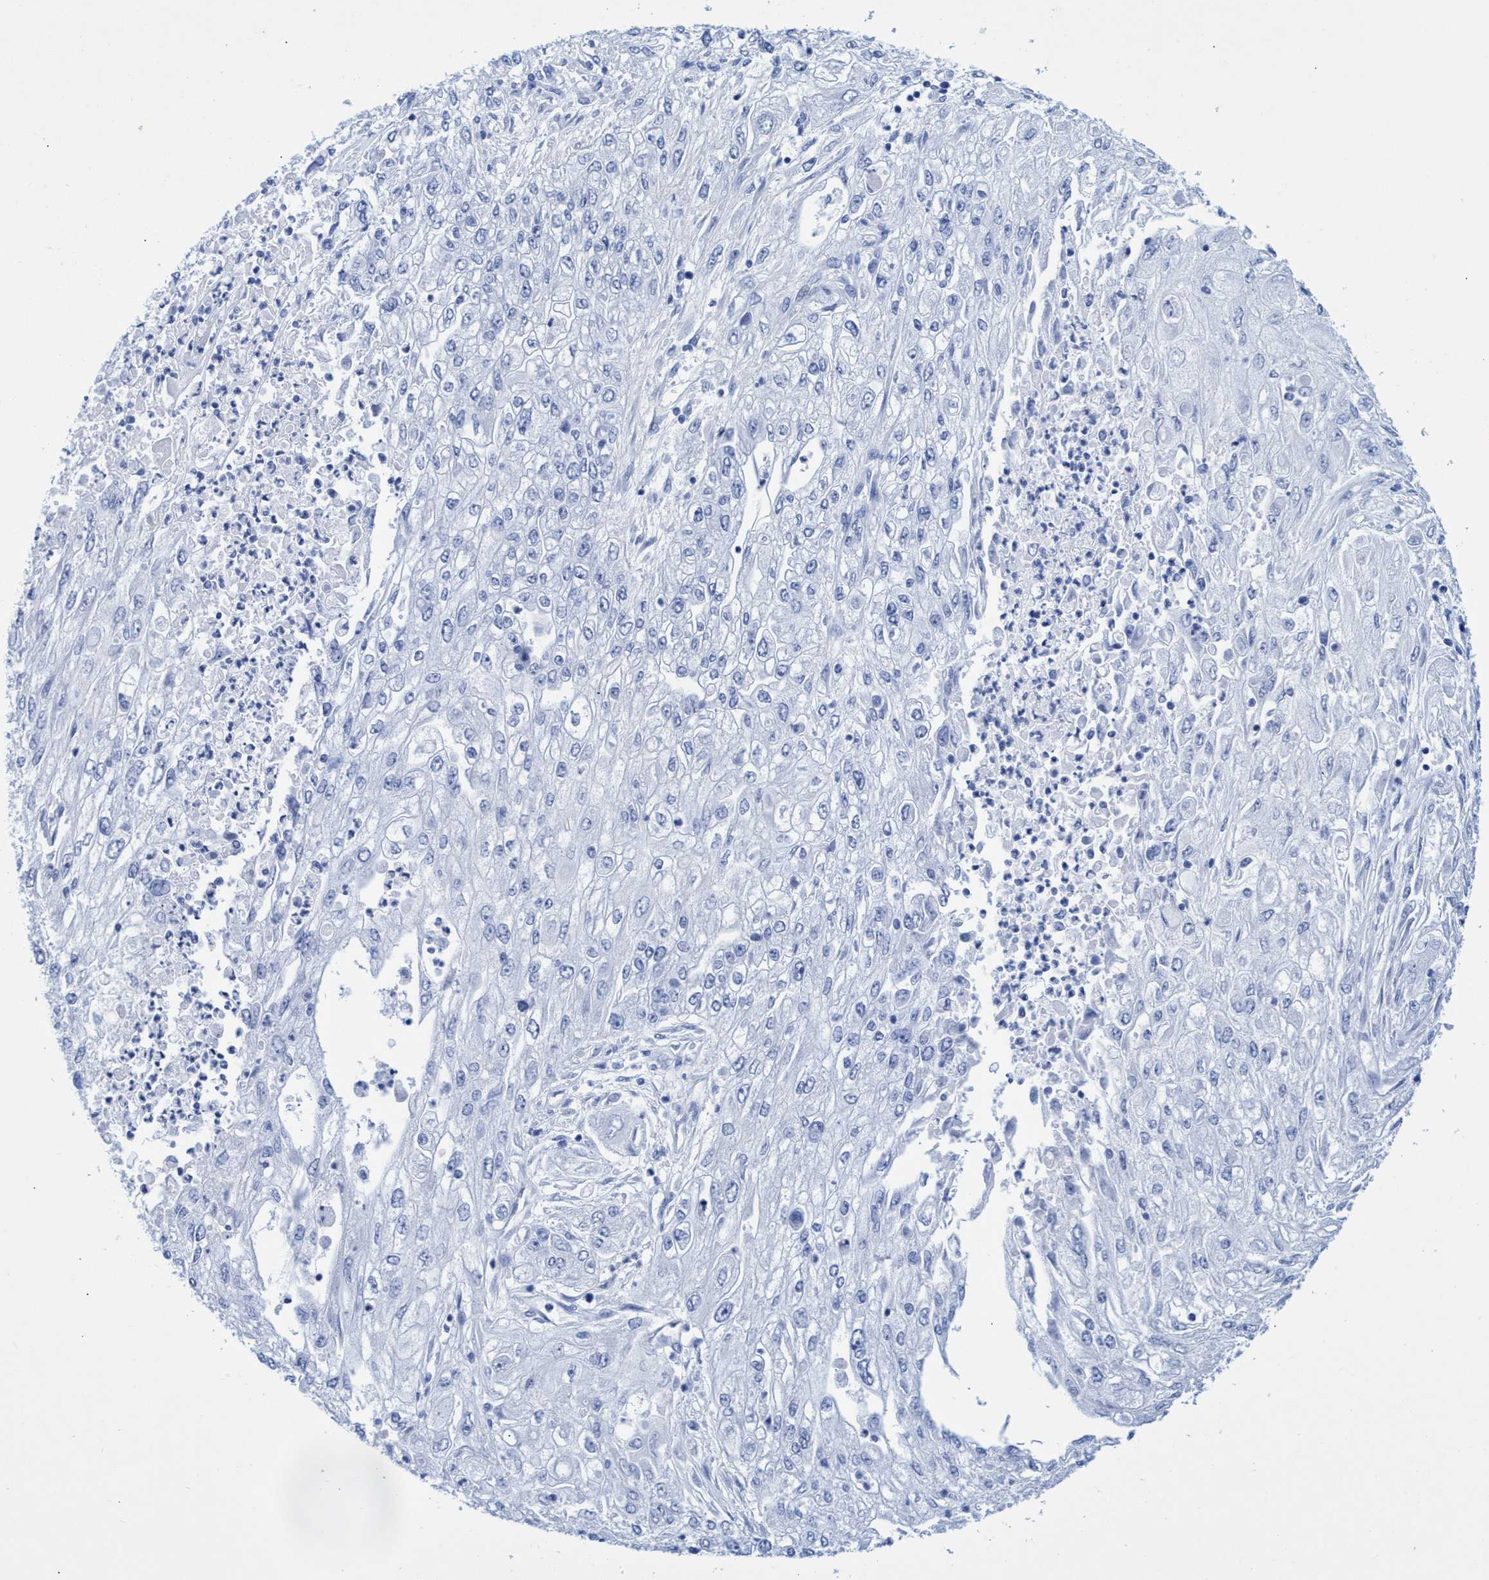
{"staining": {"intensity": "negative", "quantity": "none", "location": "none"}, "tissue": "endometrial cancer", "cell_type": "Tumor cells", "image_type": "cancer", "snomed": [{"axis": "morphology", "description": "Adenocarcinoma, NOS"}, {"axis": "topography", "description": "Endometrium"}], "caption": "Endometrial adenocarcinoma stained for a protein using IHC shows no positivity tumor cells.", "gene": "INSL6", "patient": {"sex": "female", "age": 49}}